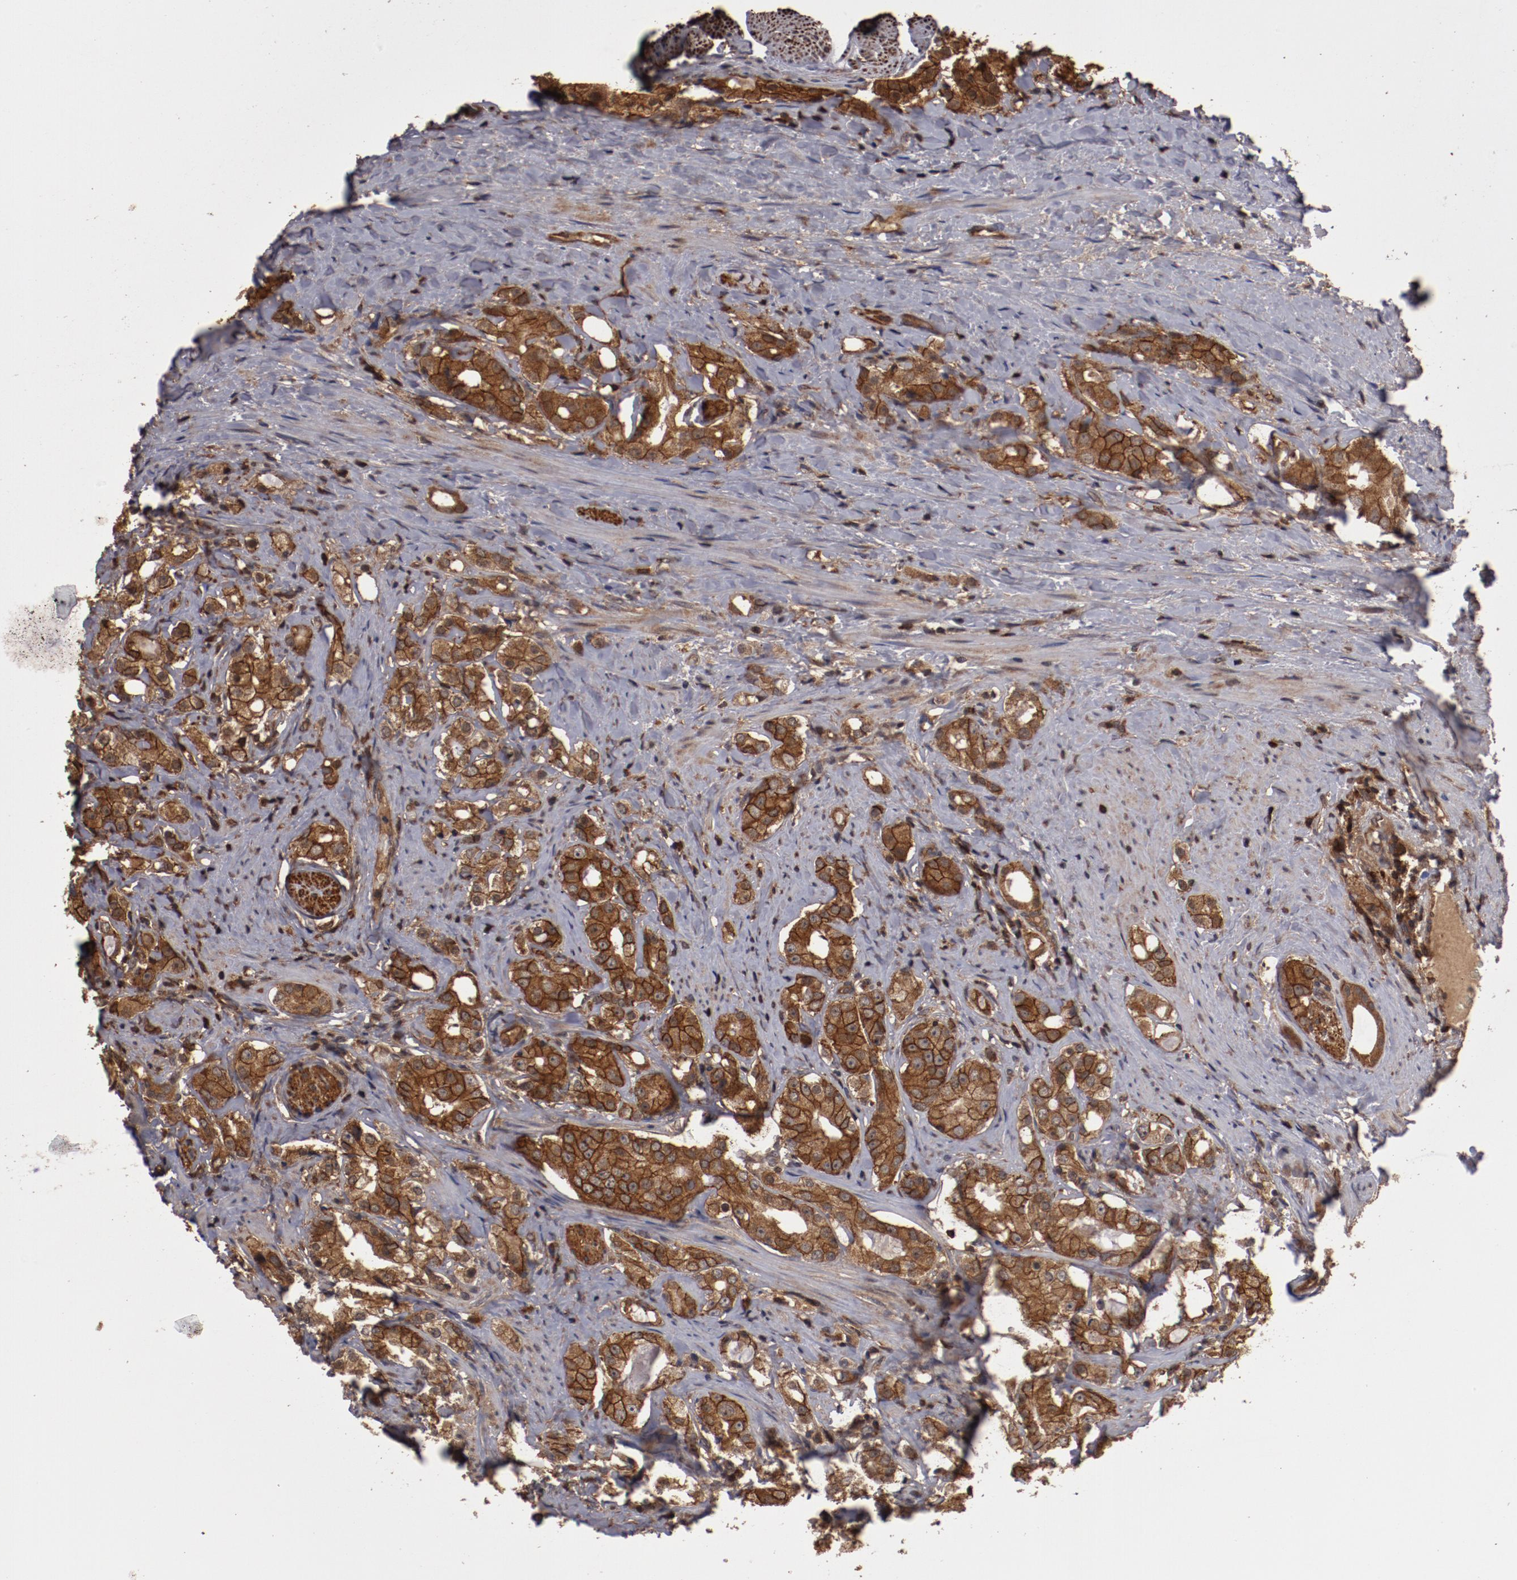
{"staining": {"intensity": "moderate", "quantity": ">75%", "location": "cytoplasmic/membranous"}, "tissue": "prostate cancer", "cell_type": "Tumor cells", "image_type": "cancer", "snomed": [{"axis": "morphology", "description": "Adenocarcinoma, High grade"}, {"axis": "topography", "description": "Prostate"}], "caption": "Immunohistochemistry image of human prostate cancer stained for a protein (brown), which shows medium levels of moderate cytoplasmic/membranous expression in approximately >75% of tumor cells.", "gene": "RPS6KA6", "patient": {"sex": "male", "age": 68}}